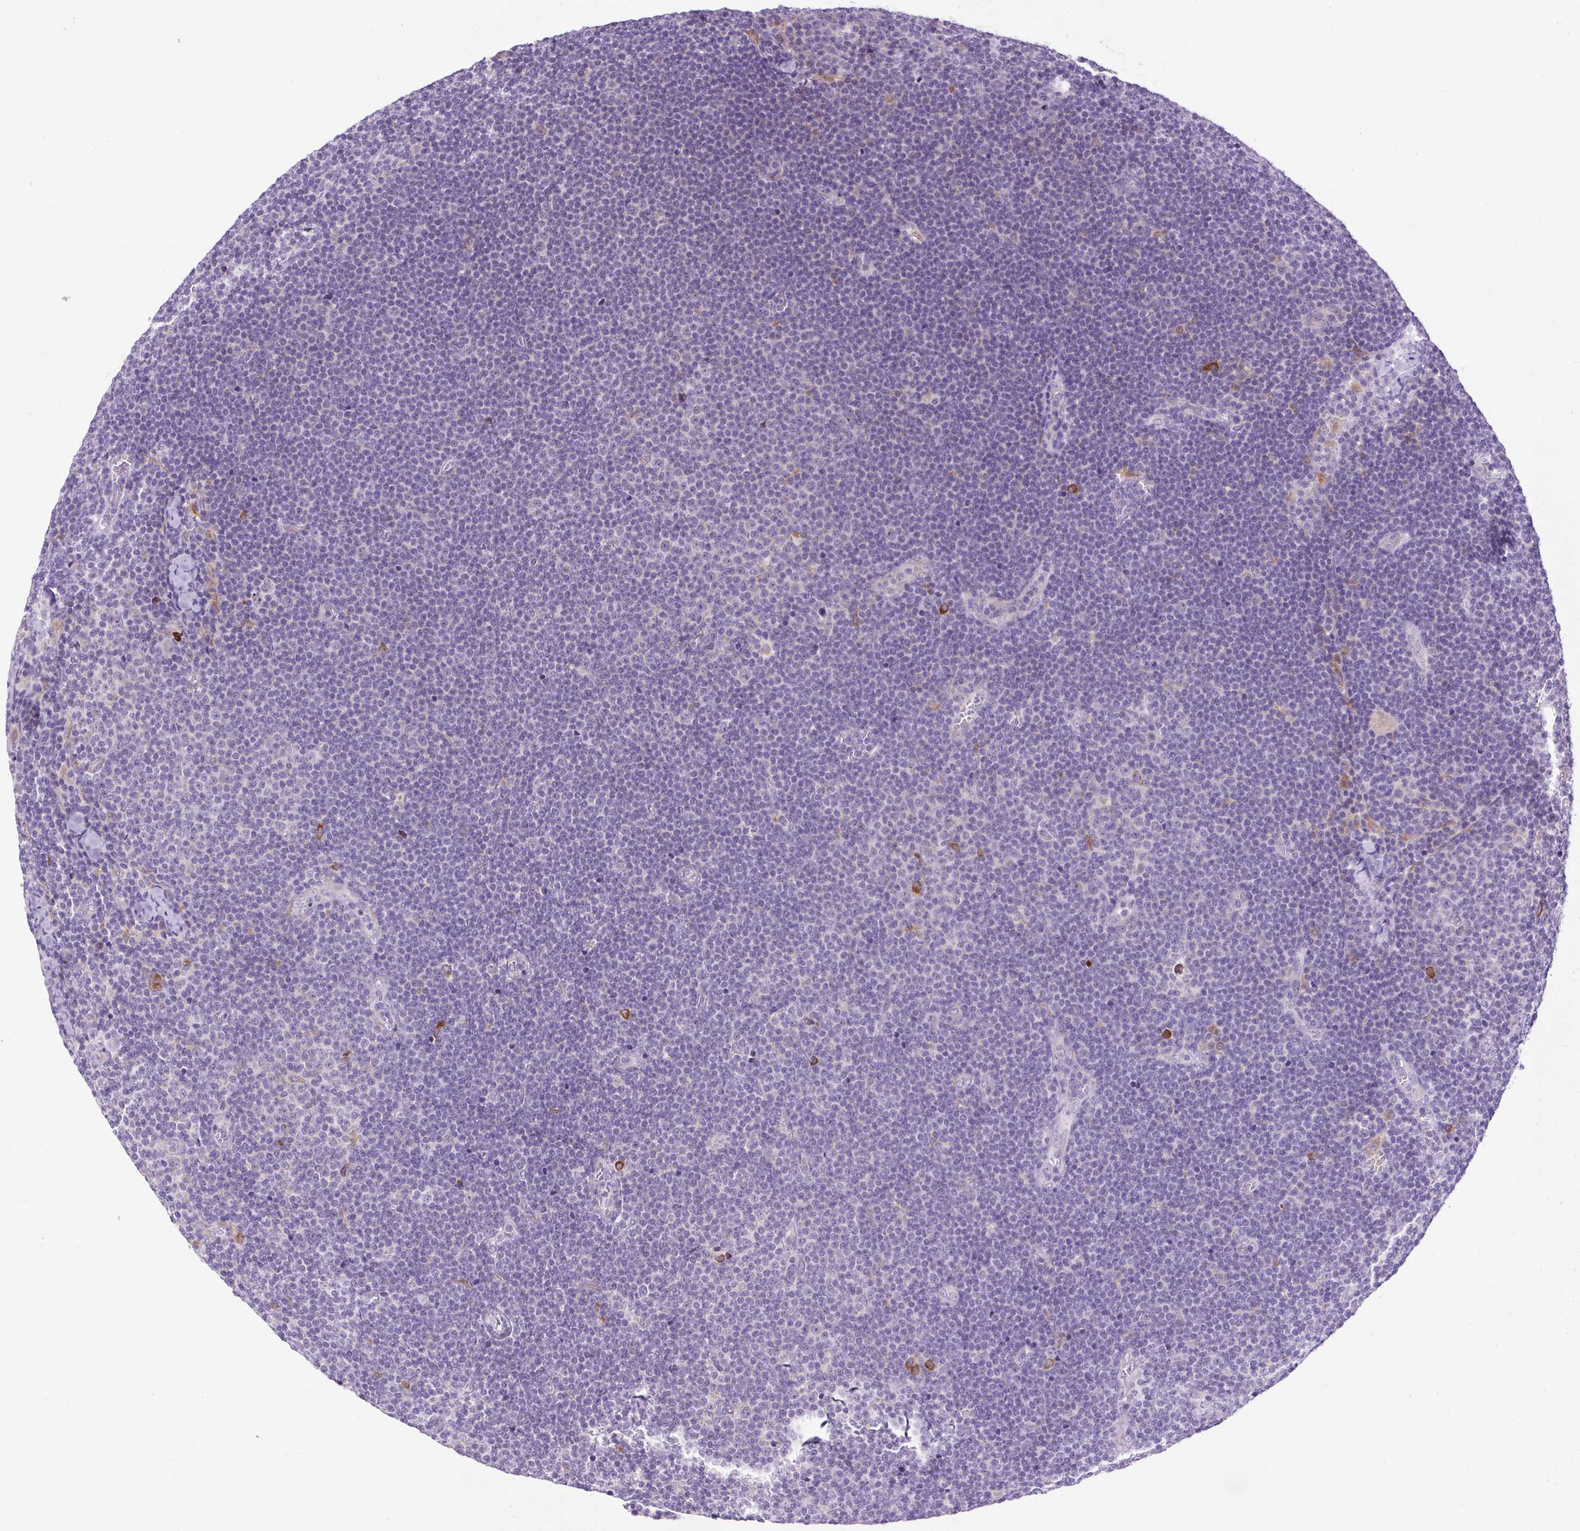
{"staining": {"intensity": "negative", "quantity": "none", "location": "none"}, "tissue": "lymphoma", "cell_type": "Tumor cells", "image_type": "cancer", "snomed": [{"axis": "morphology", "description": "Malignant lymphoma, non-Hodgkin's type, Low grade"}, {"axis": "topography", "description": "Lymph node"}], "caption": "Image shows no significant protein staining in tumor cells of low-grade malignant lymphoma, non-Hodgkin's type.", "gene": "FMC1", "patient": {"sex": "male", "age": 48}}